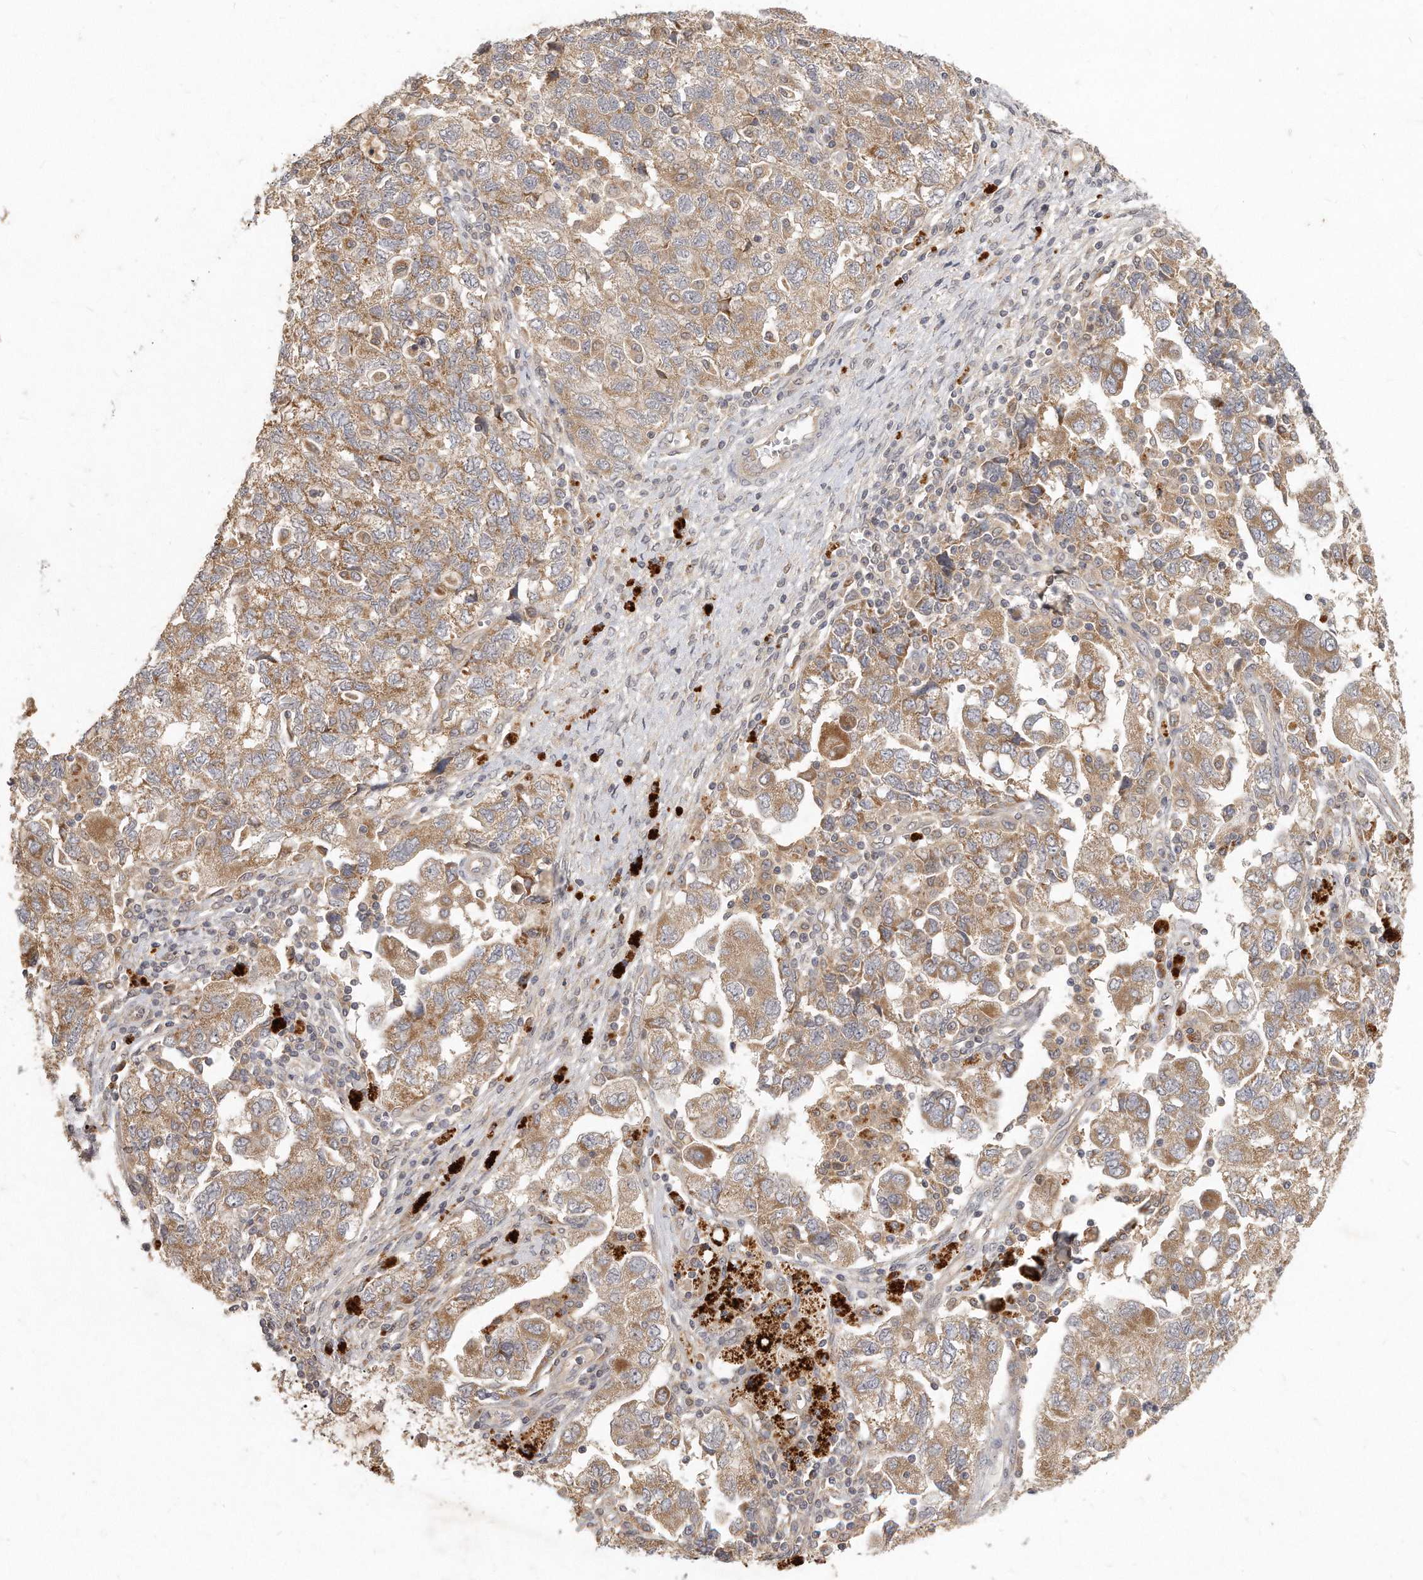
{"staining": {"intensity": "moderate", "quantity": ">75%", "location": "cytoplasmic/membranous"}, "tissue": "ovarian cancer", "cell_type": "Tumor cells", "image_type": "cancer", "snomed": [{"axis": "morphology", "description": "Carcinoma, NOS"}, {"axis": "morphology", "description": "Cystadenocarcinoma, serous, NOS"}, {"axis": "topography", "description": "Ovary"}], "caption": "Protein staining exhibits moderate cytoplasmic/membranous expression in approximately >75% of tumor cells in serous cystadenocarcinoma (ovarian).", "gene": "LGALS8", "patient": {"sex": "female", "age": 69}}